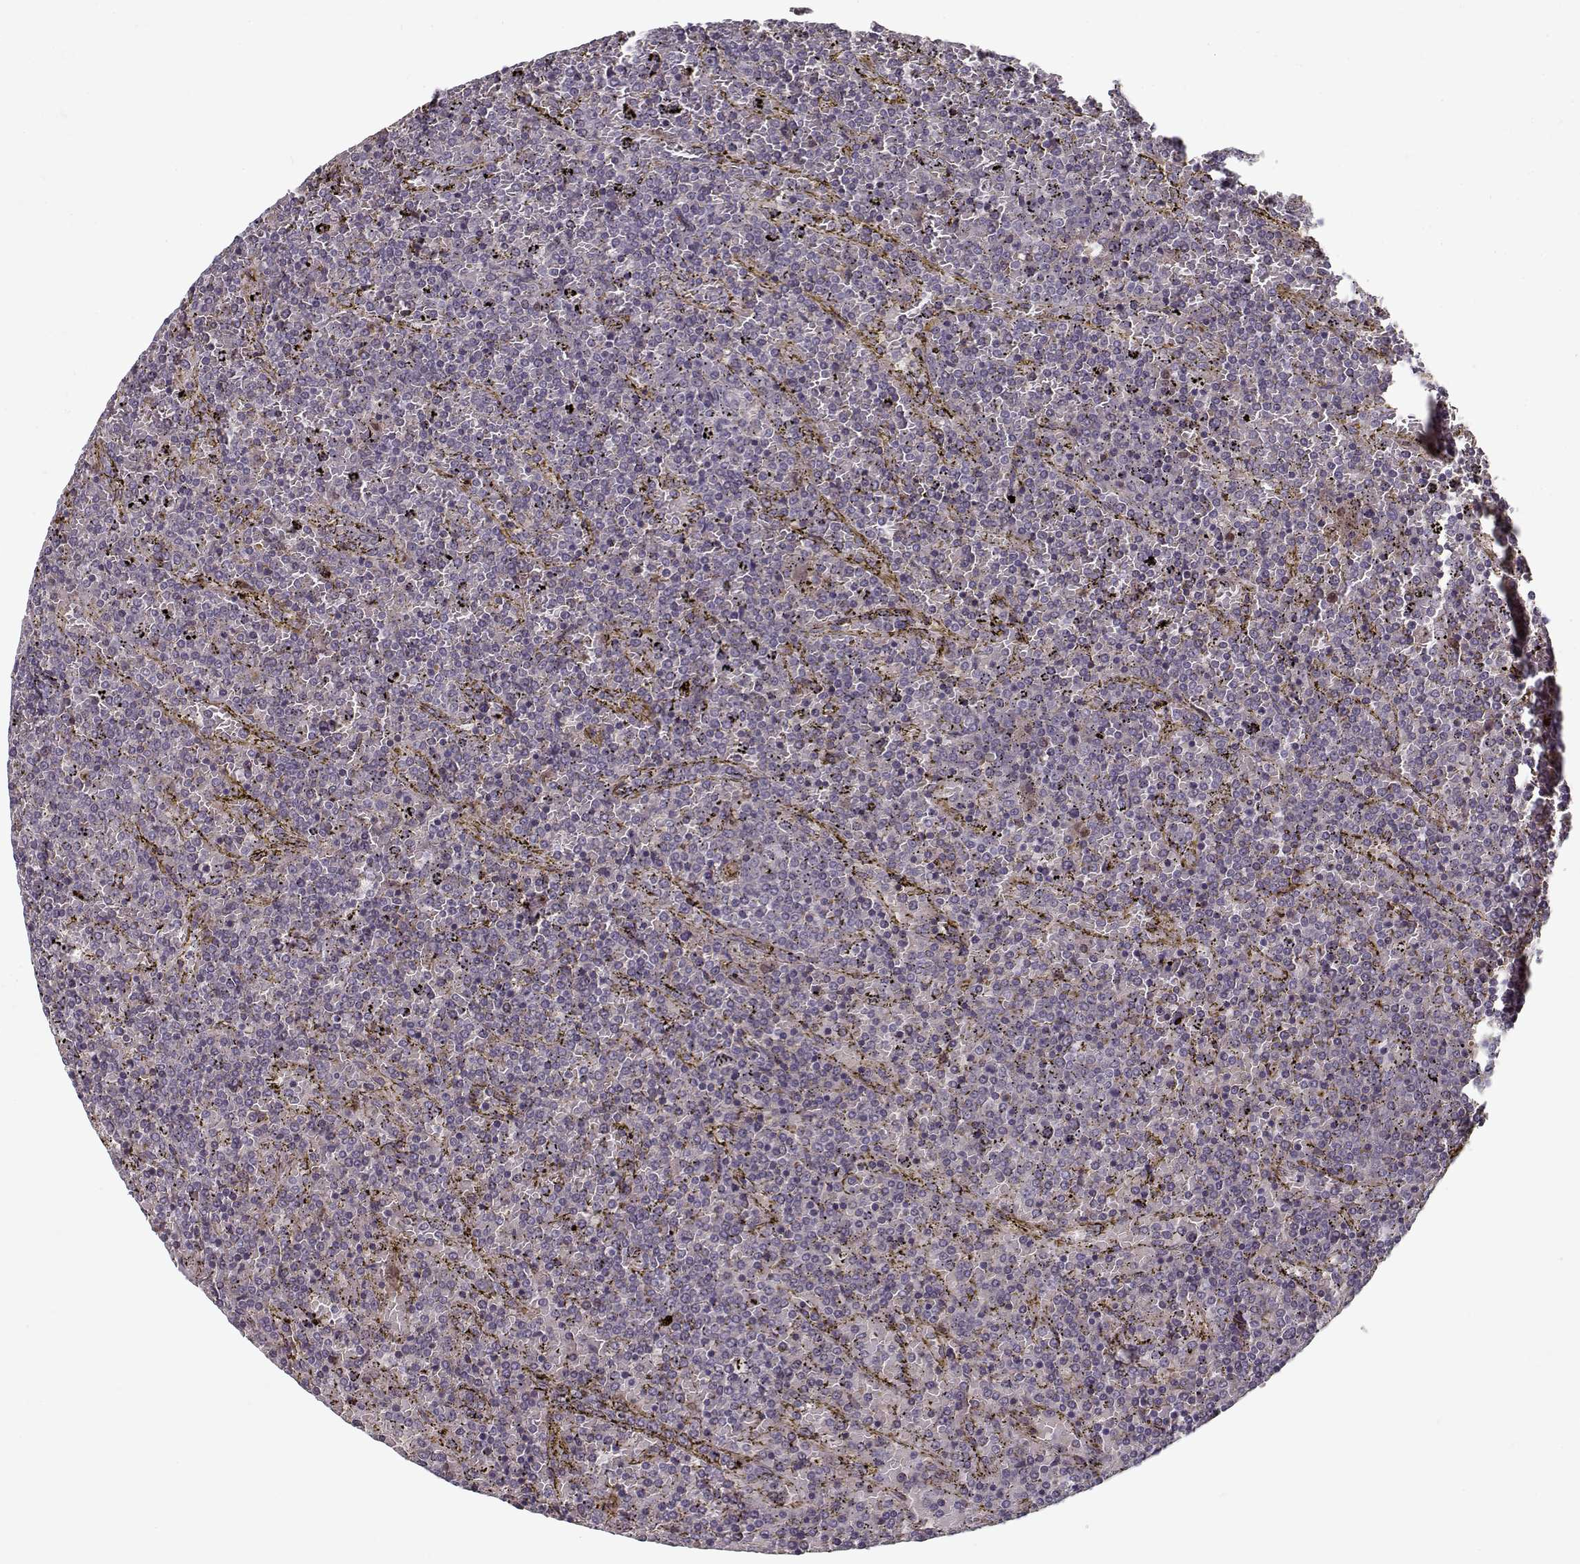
{"staining": {"intensity": "negative", "quantity": "none", "location": "none"}, "tissue": "lymphoma", "cell_type": "Tumor cells", "image_type": "cancer", "snomed": [{"axis": "morphology", "description": "Malignant lymphoma, non-Hodgkin's type, Low grade"}, {"axis": "topography", "description": "Spleen"}], "caption": "Immunohistochemistry micrograph of neoplastic tissue: lymphoma stained with DAB displays no significant protein expression in tumor cells. Brightfield microscopy of IHC stained with DAB (brown) and hematoxylin (blue), captured at high magnification.", "gene": "AFM", "patient": {"sex": "female", "age": 77}}